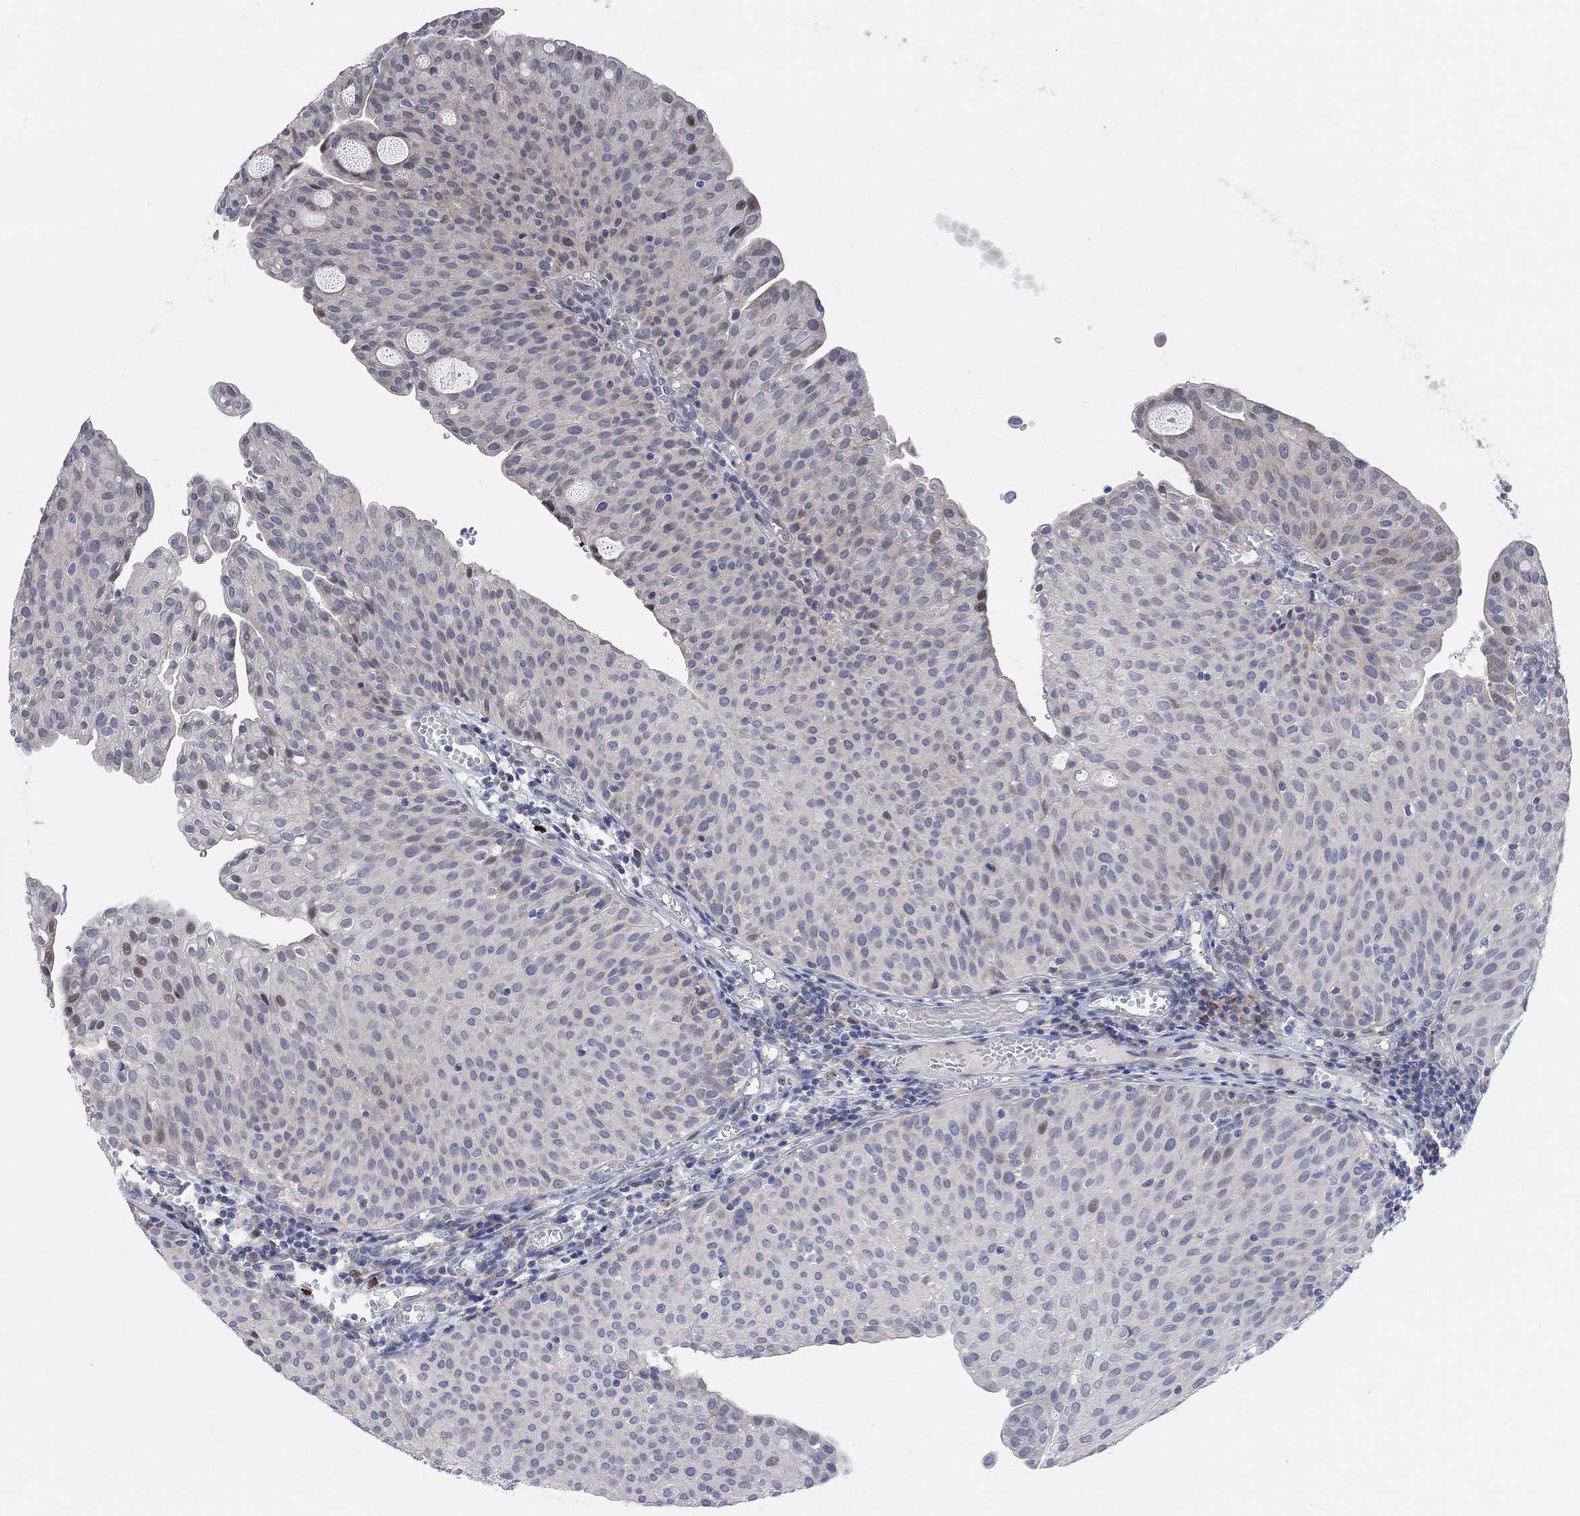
{"staining": {"intensity": "negative", "quantity": "none", "location": "none"}, "tissue": "urothelial cancer", "cell_type": "Tumor cells", "image_type": "cancer", "snomed": [{"axis": "morphology", "description": "Urothelial carcinoma, Low grade"}, {"axis": "topography", "description": "Urinary bladder"}], "caption": "There is no significant staining in tumor cells of urothelial carcinoma (low-grade).", "gene": "CNTF", "patient": {"sex": "male", "age": 54}}